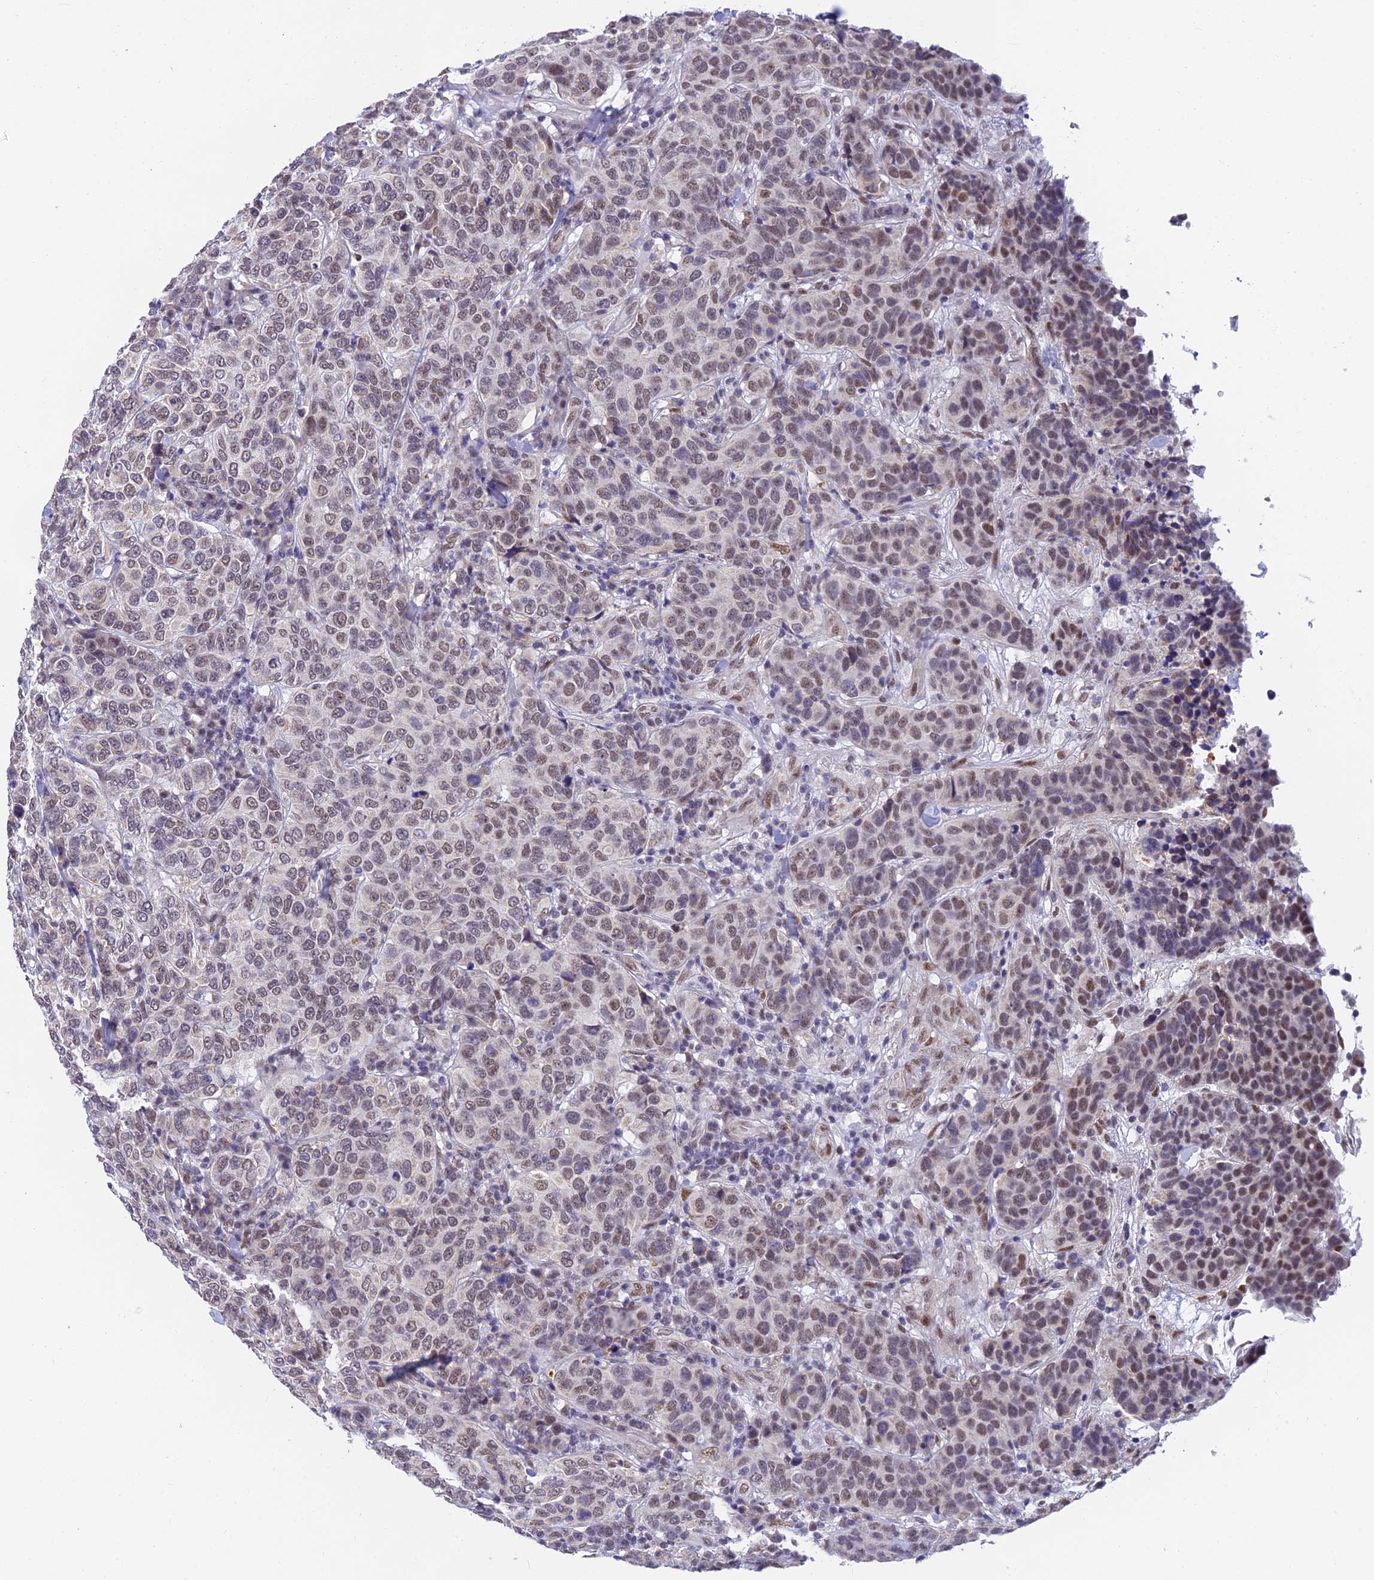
{"staining": {"intensity": "moderate", "quantity": ">75%", "location": "nuclear"}, "tissue": "breast cancer", "cell_type": "Tumor cells", "image_type": "cancer", "snomed": [{"axis": "morphology", "description": "Duct carcinoma"}, {"axis": "topography", "description": "Breast"}], "caption": "High-power microscopy captured an immunohistochemistry (IHC) micrograph of breast cancer, revealing moderate nuclear staining in approximately >75% of tumor cells. The staining is performed using DAB brown chromogen to label protein expression. The nuclei are counter-stained blue using hematoxylin.", "gene": "C2orf49", "patient": {"sex": "female", "age": 55}}